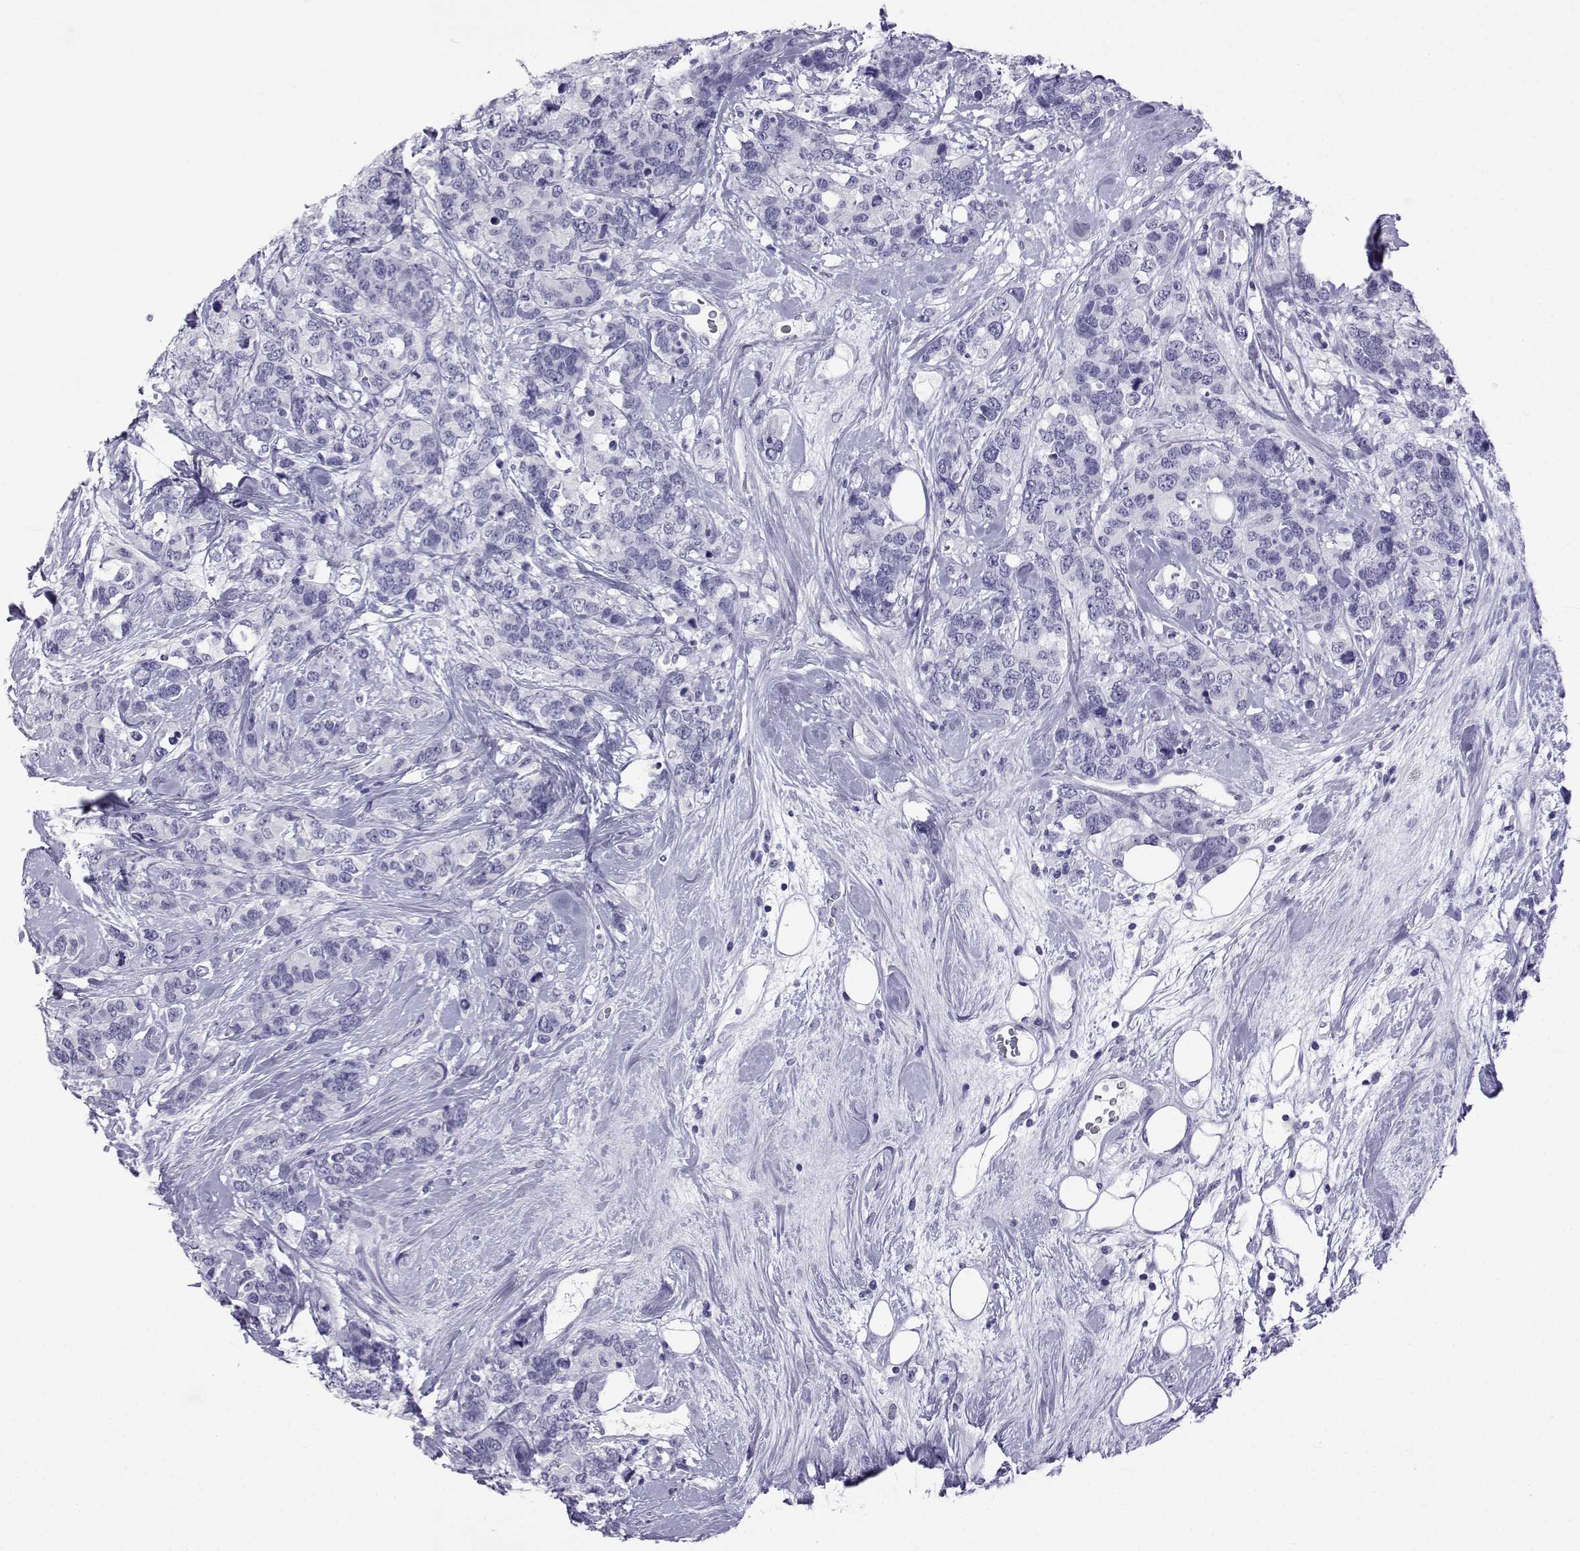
{"staining": {"intensity": "negative", "quantity": "none", "location": "none"}, "tissue": "breast cancer", "cell_type": "Tumor cells", "image_type": "cancer", "snomed": [{"axis": "morphology", "description": "Lobular carcinoma"}, {"axis": "topography", "description": "Breast"}], "caption": "Breast cancer (lobular carcinoma) stained for a protein using IHC reveals no expression tumor cells.", "gene": "ACTL7A", "patient": {"sex": "female", "age": 59}}